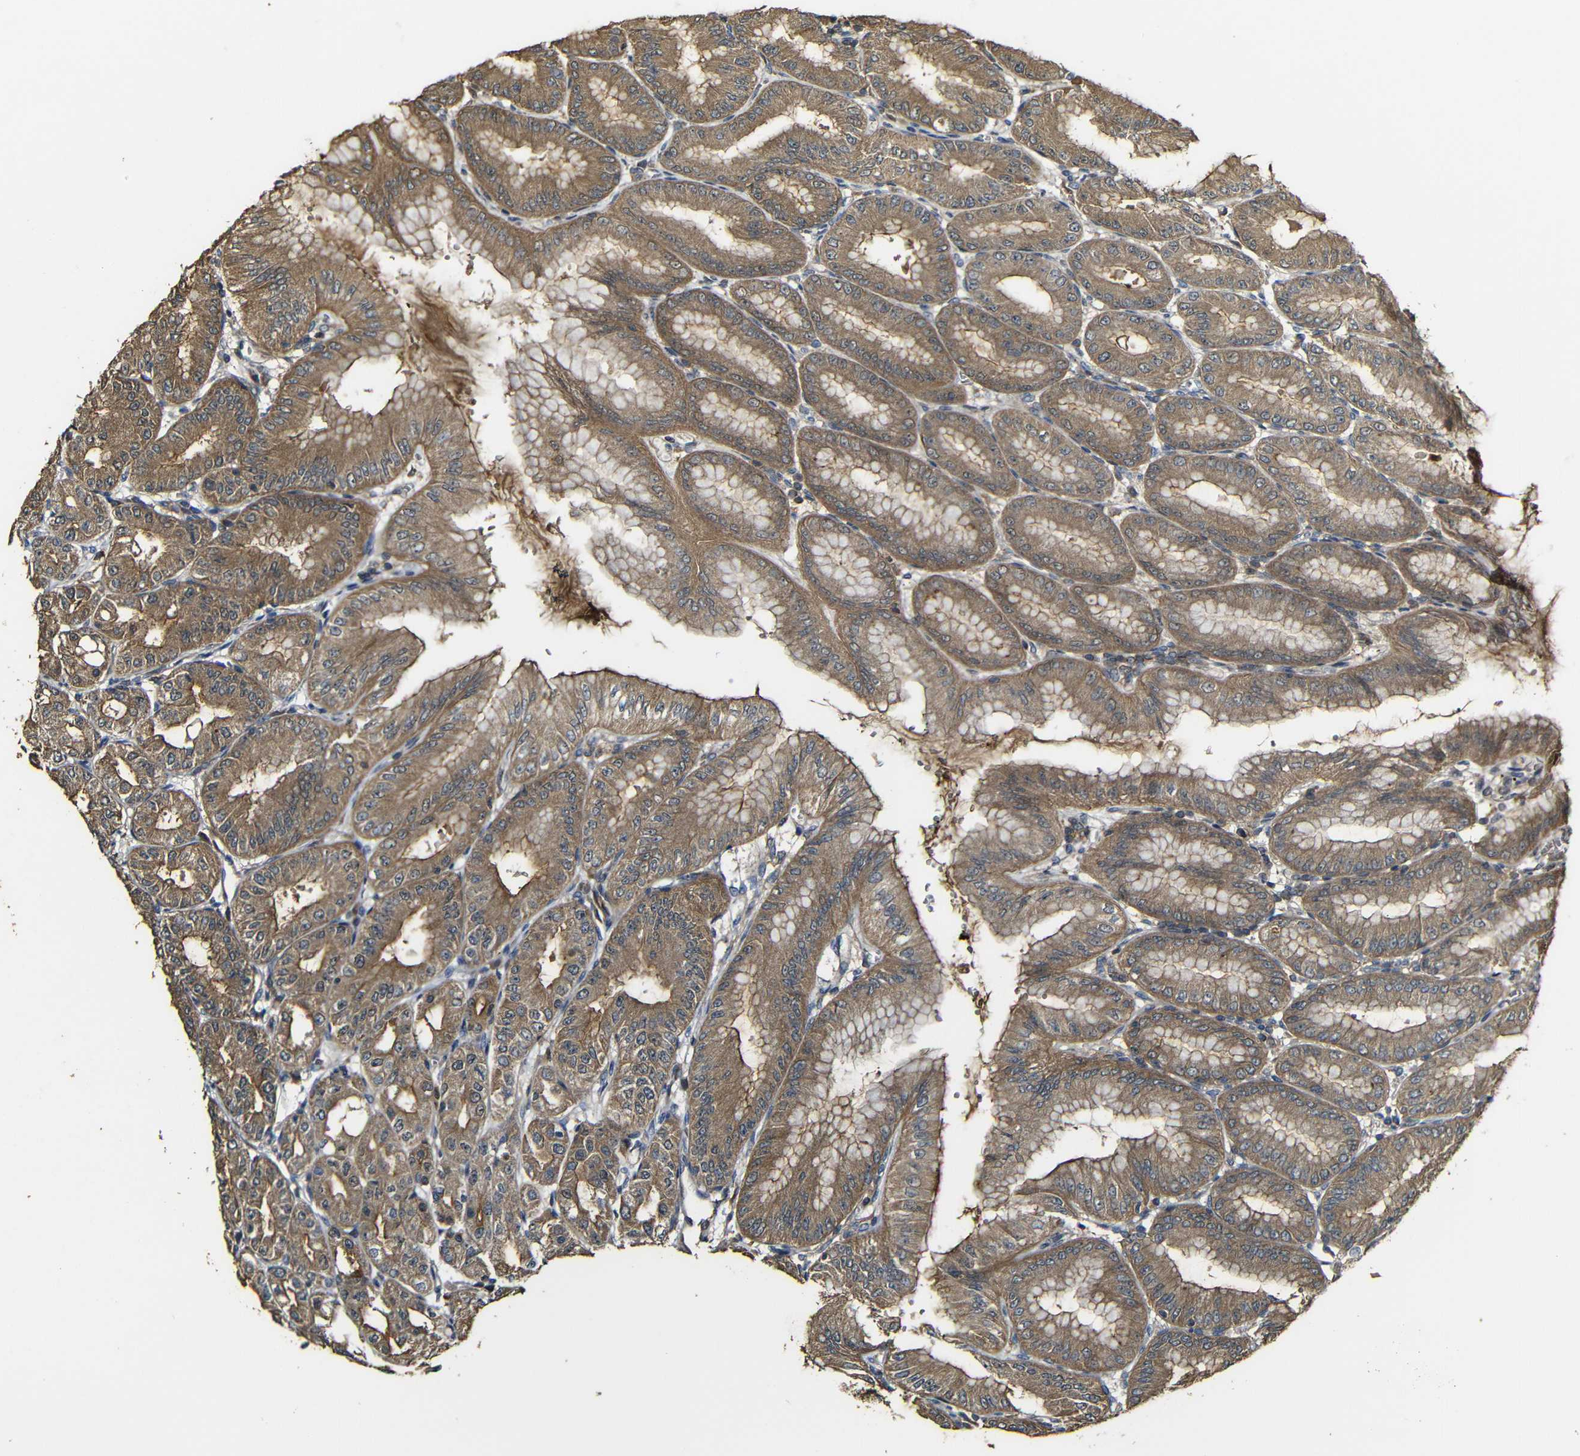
{"staining": {"intensity": "strong", "quantity": ">75%", "location": "cytoplasmic/membranous"}, "tissue": "stomach", "cell_type": "Glandular cells", "image_type": "normal", "snomed": [{"axis": "morphology", "description": "Normal tissue, NOS"}, {"axis": "topography", "description": "Stomach, lower"}], "caption": "Protein positivity by immunohistochemistry (IHC) displays strong cytoplasmic/membranous expression in approximately >75% of glandular cells in unremarkable stomach. Nuclei are stained in blue.", "gene": "CASP8", "patient": {"sex": "male", "age": 71}}